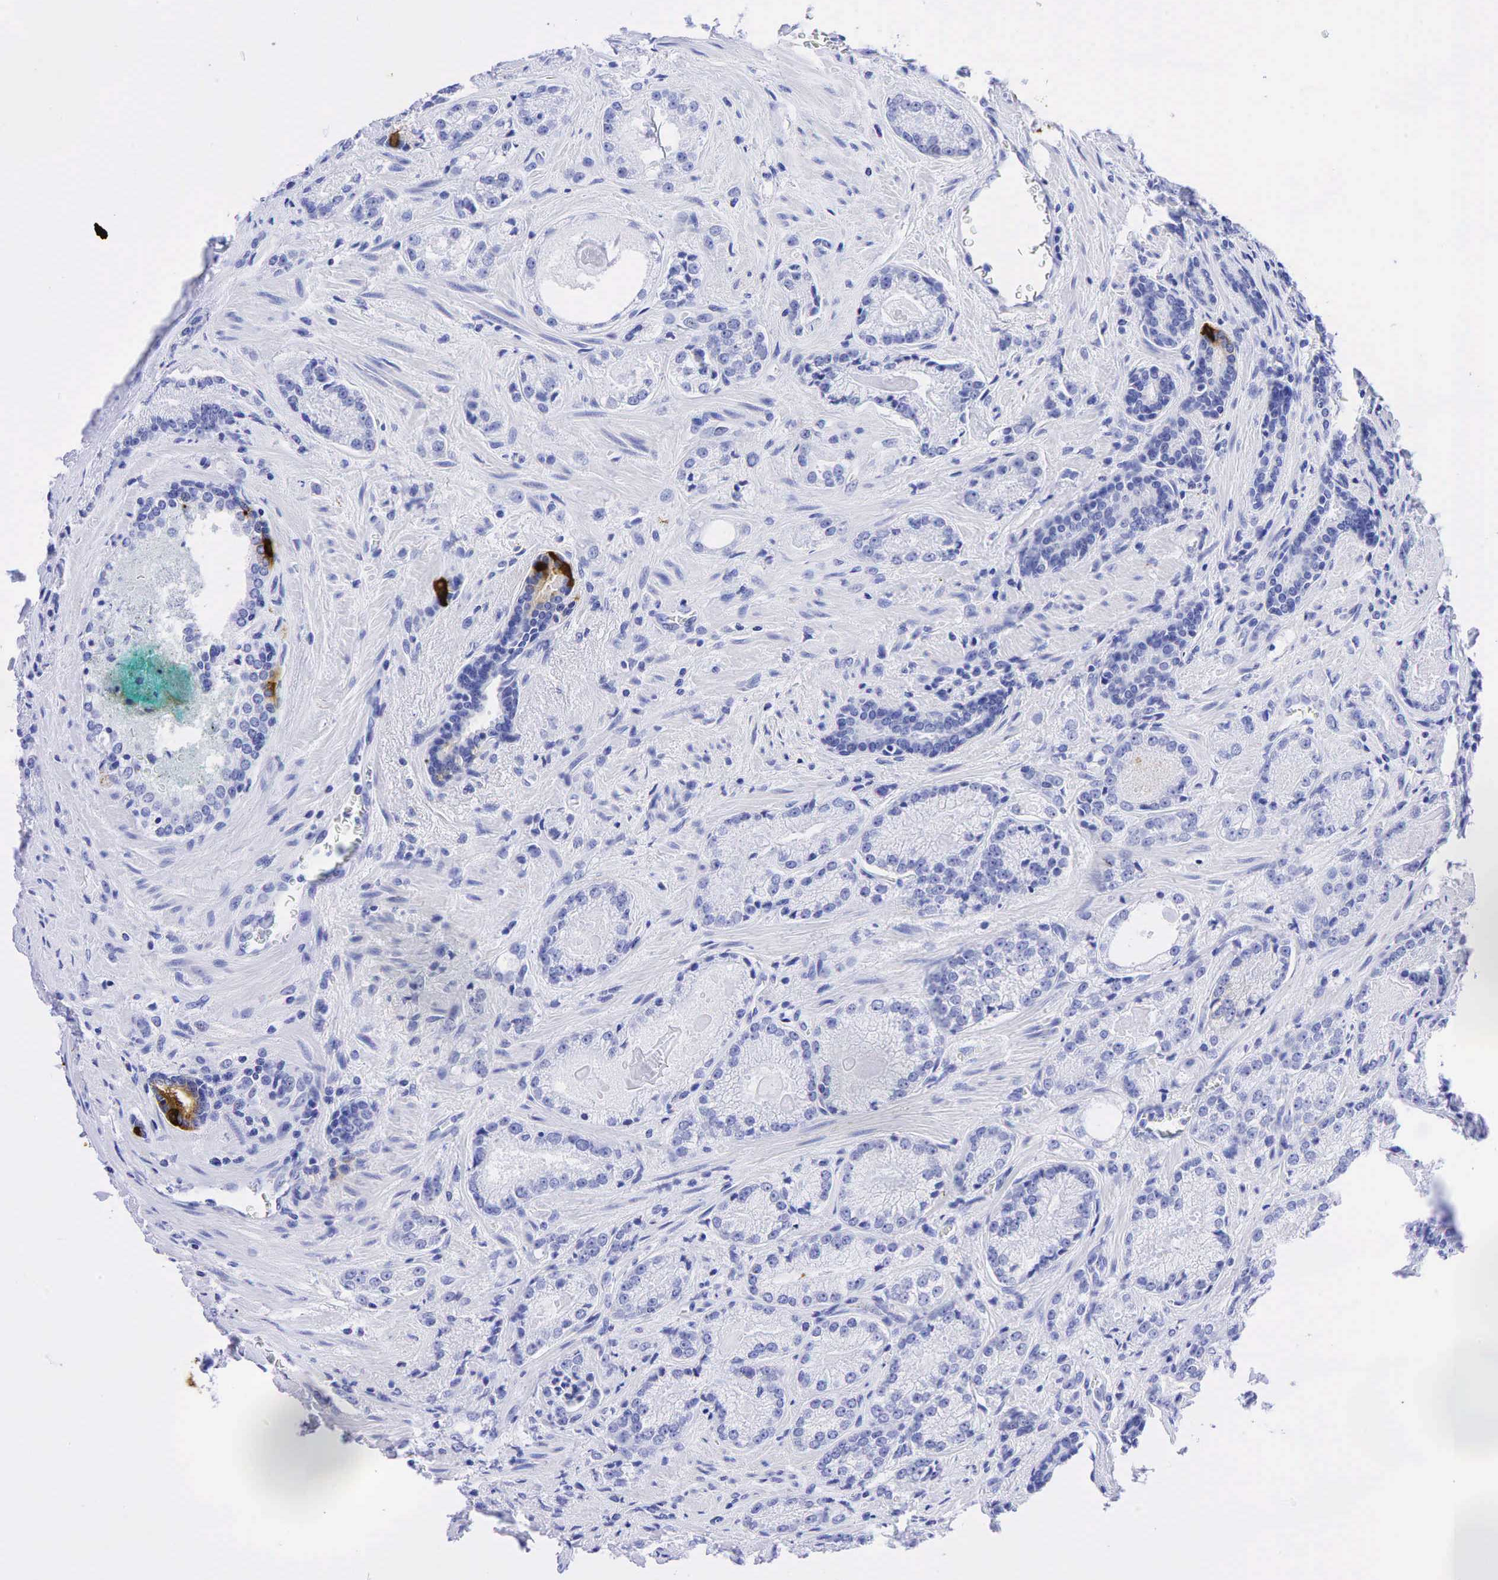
{"staining": {"intensity": "negative", "quantity": "none", "location": "none"}, "tissue": "prostate cancer", "cell_type": "Tumor cells", "image_type": "cancer", "snomed": [{"axis": "morphology", "description": "Adenocarcinoma, Medium grade"}, {"axis": "topography", "description": "Prostate"}], "caption": "Human prostate adenocarcinoma (medium-grade) stained for a protein using immunohistochemistry (IHC) displays no staining in tumor cells.", "gene": "CHGA", "patient": {"sex": "male", "age": 68}}